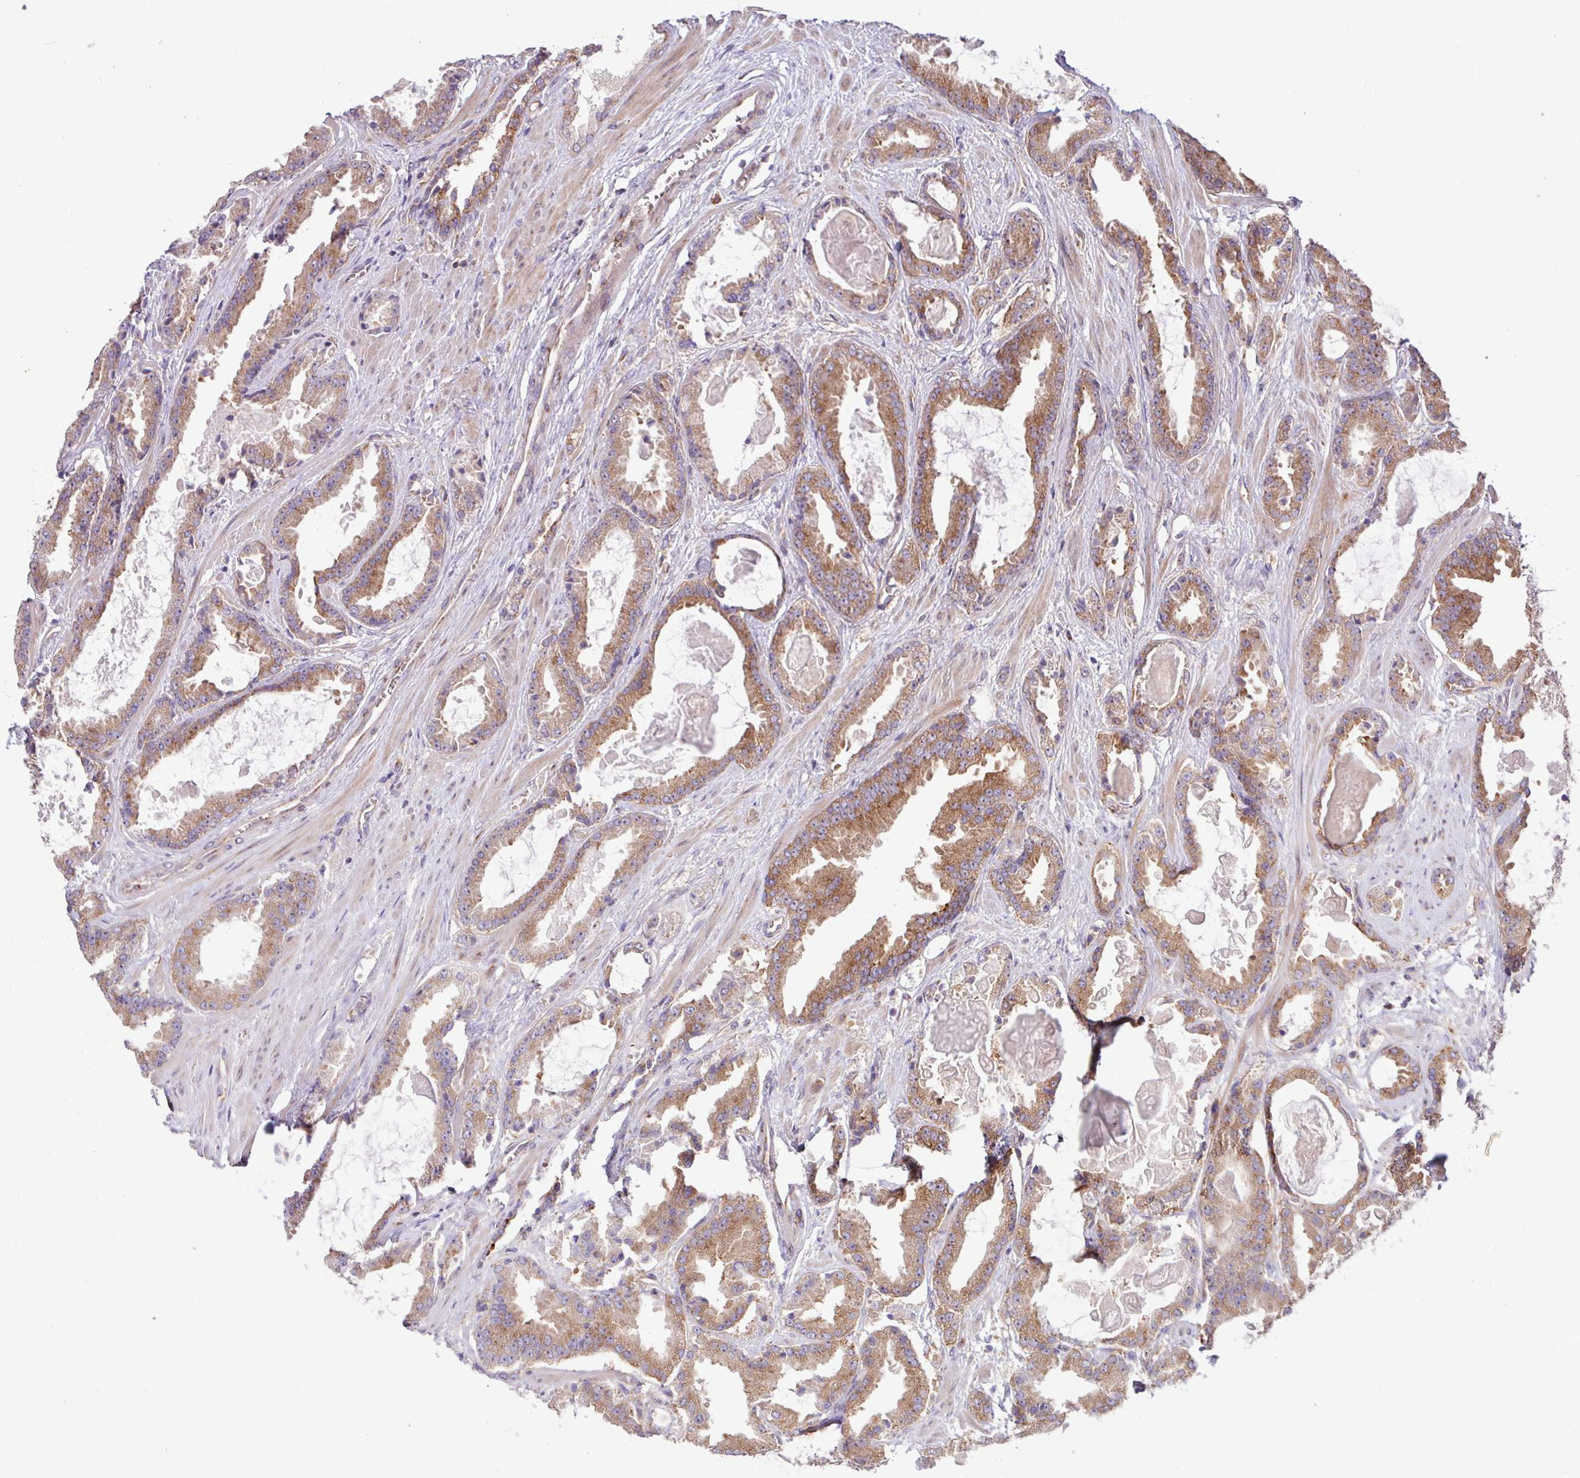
{"staining": {"intensity": "moderate", "quantity": ">75%", "location": "cytoplasmic/membranous"}, "tissue": "prostate cancer", "cell_type": "Tumor cells", "image_type": "cancer", "snomed": [{"axis": "morphology", "description": "Adenocarcinoma, Low grade"}, {"axis": "topography", "description": "Prostate"}], "caption": "Immunohistochemical staining of human low-grade adenocarcinoma (prostate) displays medium levels of moderate cytoplasmic/membranous protein expression in about >75% of tumor cells. Immunohistochemistry stains the protein of interest in brown and the nuclei are stained blue.", "gene": "LSM12", "patient": {"sex": "male", "age": 62}}